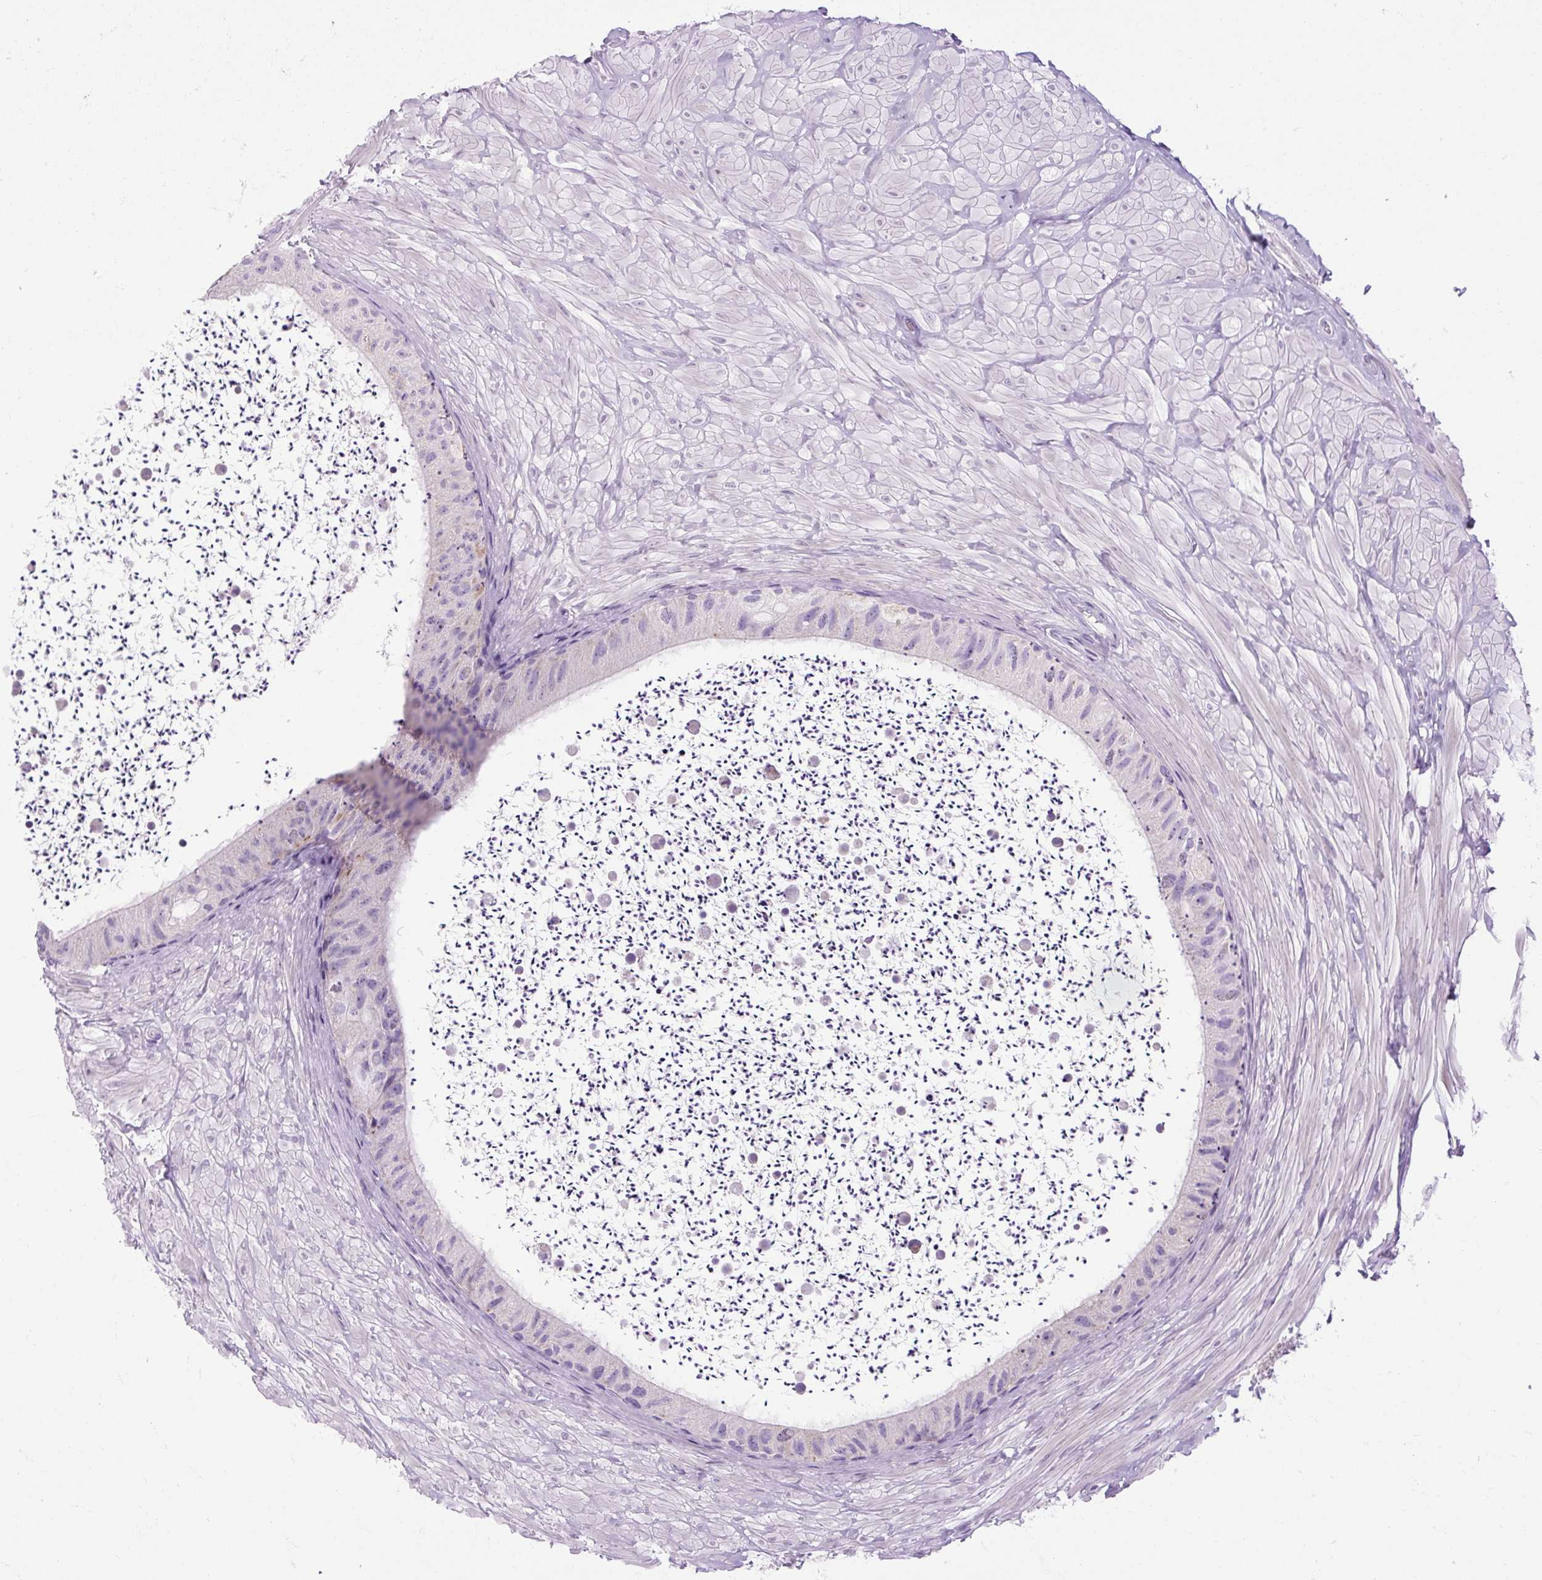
{"staining": {"intensity": "negative", "quantity": "none", "location": "none"}, "tissue": "epididymis", "cell_type": "Glandular cells", "image_type": "normal", "snomed": [{"axis": "morphology", "description": "Normal tissue, NOS"}, {"axis": "topography", "description": "Epididymis"}, {"axis": "topography", "description": "Peripheral nerve tissue"}], "caption": "This image is of normal epididymis stained with immunohistochemistry (IHC) to label a protein in brown with the nuclei are counter-stained blue. There is no positivity in glandular cells. The staining was performed using DAB to visualize the protein expression in brown, while the nuclei were stained in blue with hematoxylin (Magnification: 20x).", "gene": "ARRDC2", "patient": {"sex": "male", "age": 32}}